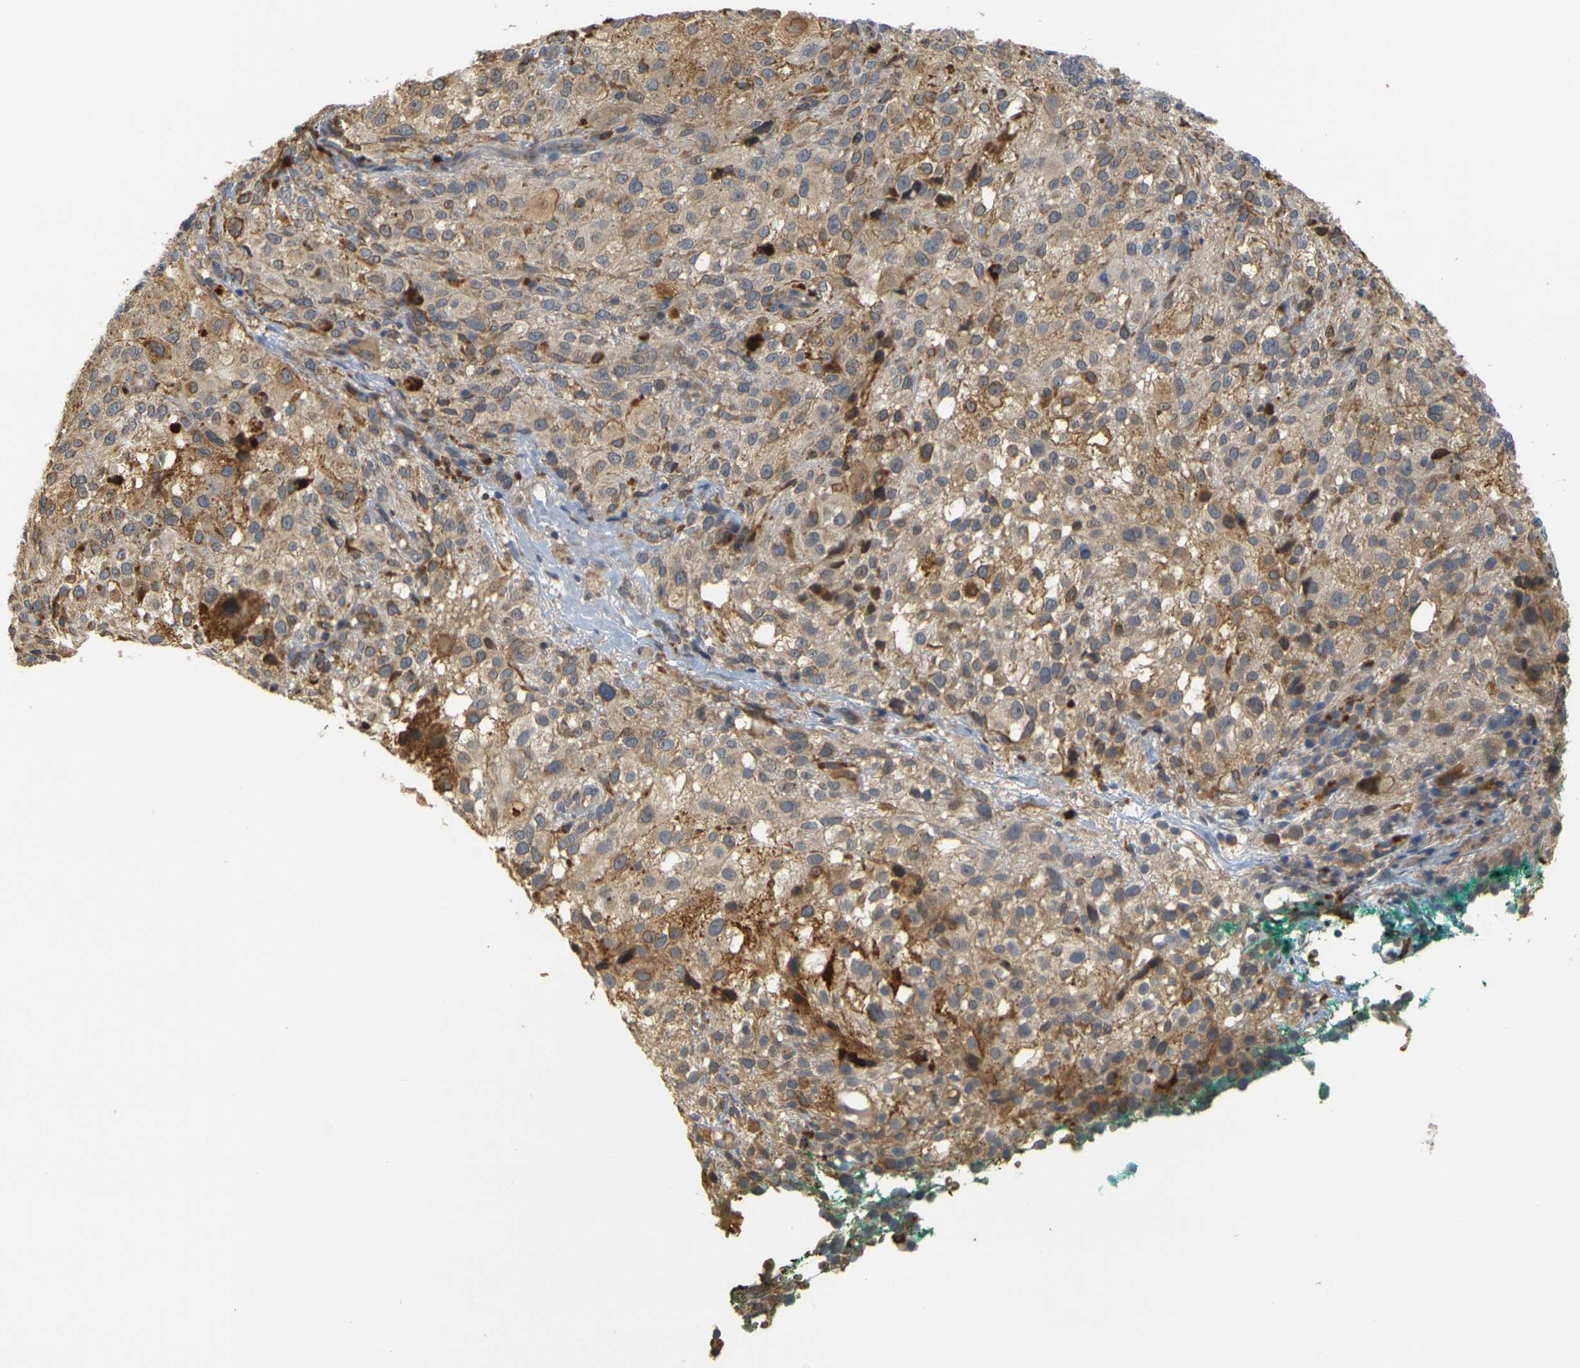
{"staining": {"intensity": "weak", "quantity": "25%-75%", "location": "cytoplasmic/membranous"}, "tissue": "melanoma", "cell_type": "Tumor cells", "image_type": "cancer", "snomed": [{"axis": "morphology", "description": "Necrosis, NOS"}, {"axis": "morphology", "description": "Malignant melanoma, NOS"}, {"axis": "topography", "description": "Skin"}], "caption": "Weak cytoplasmic/membranous protein expression is present in approximately 25%-75% of tumor cells in malignant melanoma. (DAB (3,3'-diaminobenzidine) IHC, brown staining for protein, blue staining for nuclei).", "gene": "MEGF9", "patient": {"sex": "female", "age": 87}}